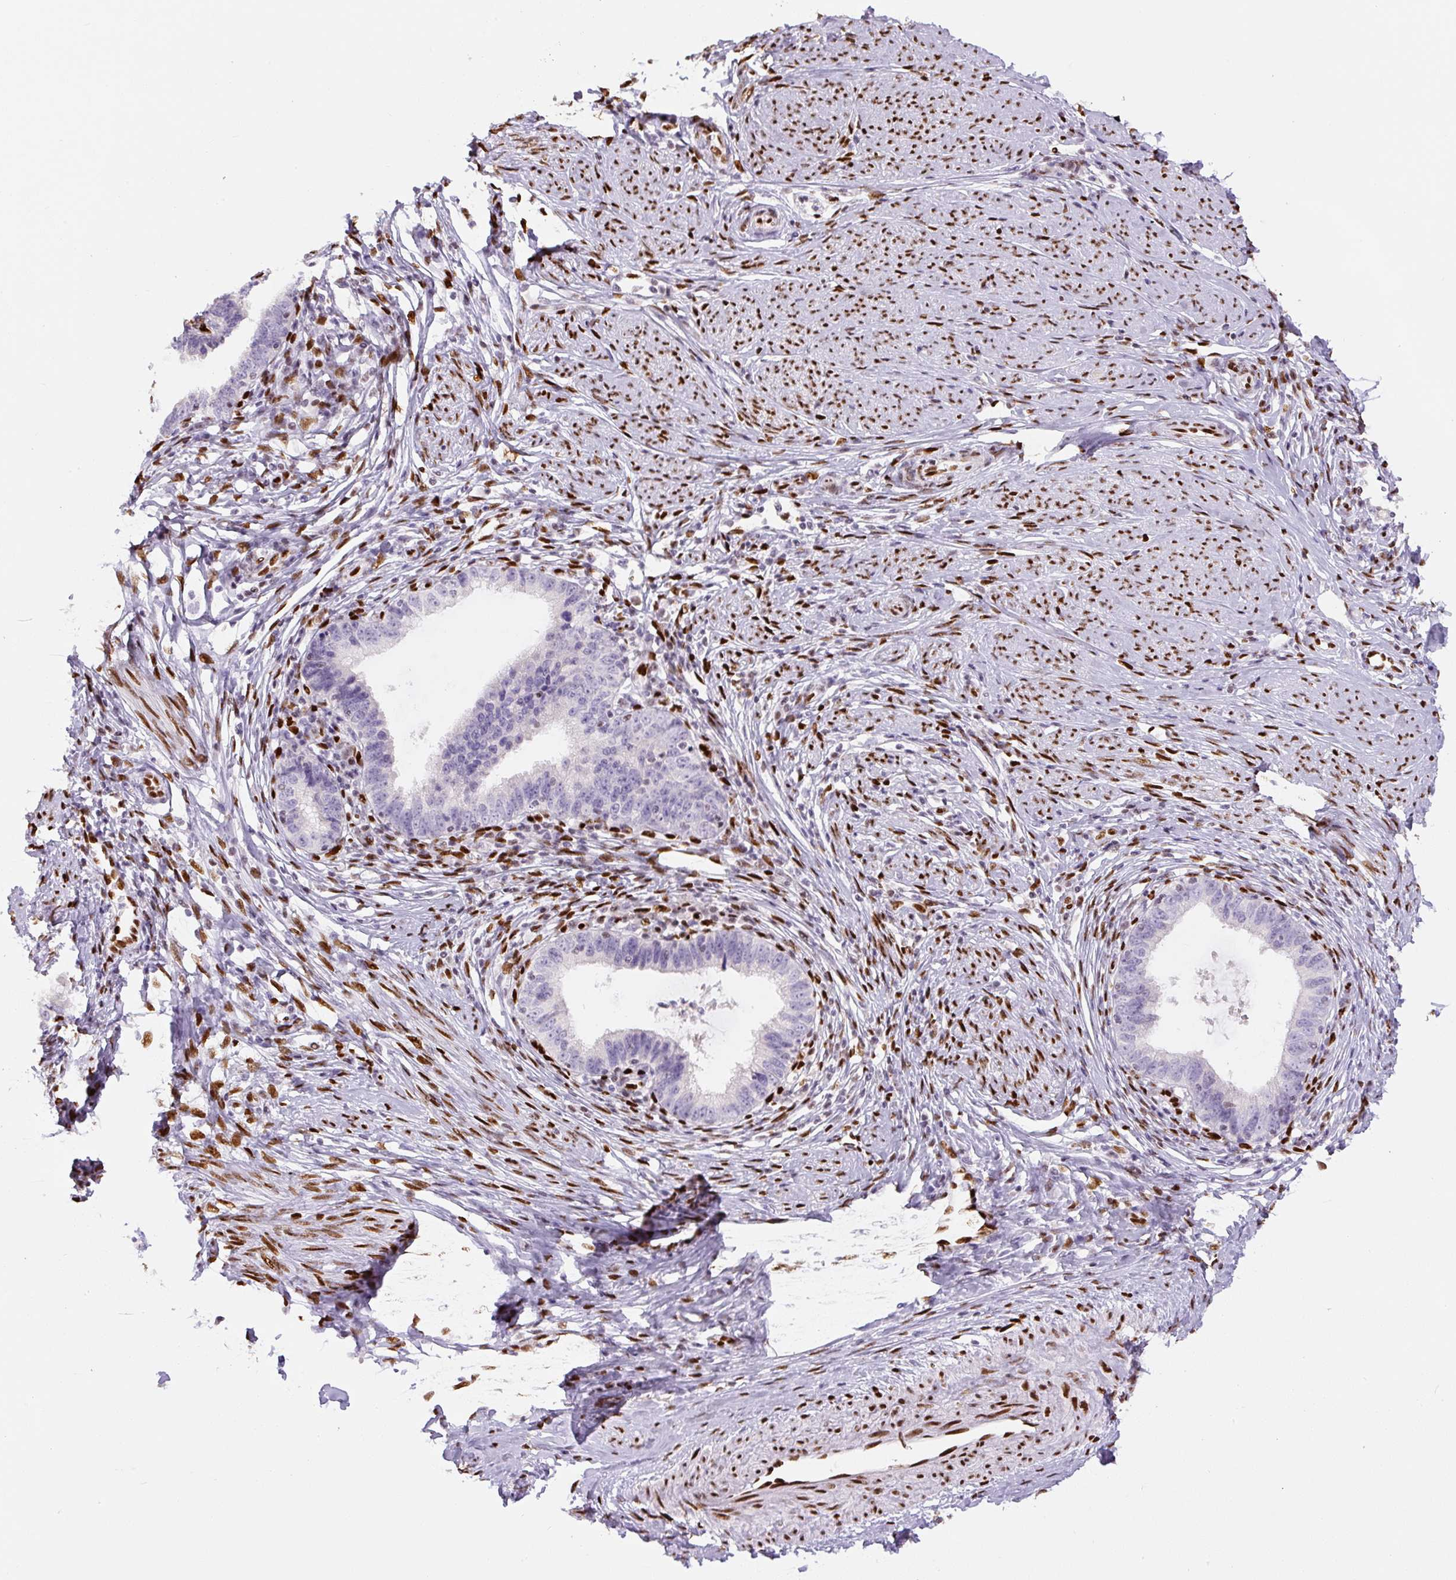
{"staining": {"intensity": "negative", "quantity": "none", "location": "none"}, "tissue": "cervical cancer", "cell_type": "Tumor cells", "image_type": "cancer", "snomed": [{"axis": "morphology", "description": "Adenocarcinoma, NOS"}, {"axis": "topography", "description": "Cervix"}], "caption": "High power microscopy image of an IHC image of cervical cancer (adenocarcinoma), revealing no significant expression in tumor cells.", "gene": "ZEB1", "patient": {"sex": "female", "age": 36}}